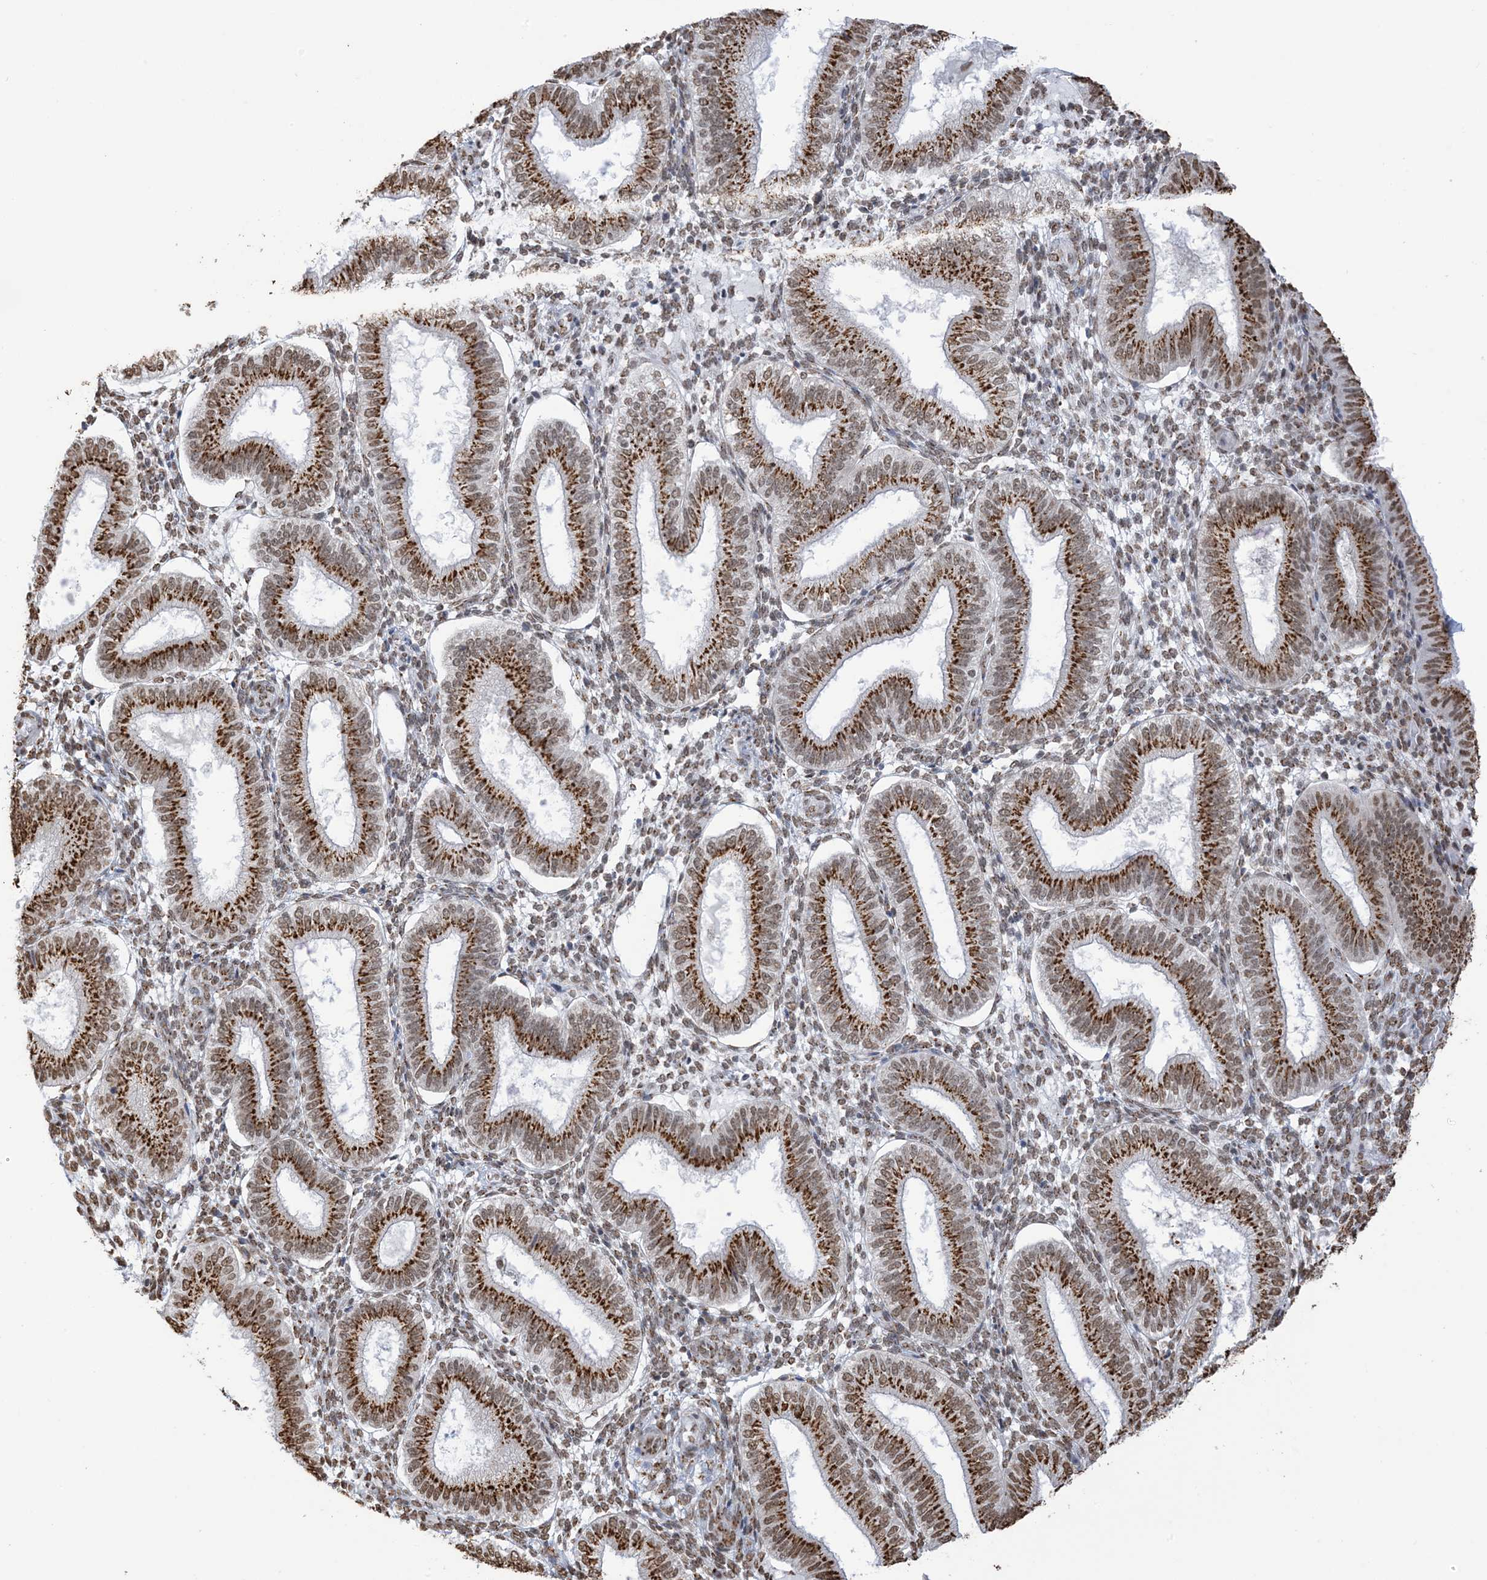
{"staining": {"intensity": "moderate", "quantity": ">75%", "location": "cytoplasmic/membranous,nuclear"}, "tissue": "endometrium", "cell_type": "Cells in endometrial stroma", "image_type": "normal", "snomed": [{"axis": "morphology", "description": "Normal tissue, NOS"}, {"axis": "topography", "description": "Endometrium"}], "caption": "Protein expression analysis of unremarkable endometrium shows moderate cytoplasmic/membranous,nuclear staining in approximately >75% of cells in endometrial stroma.", "gene": "GPR107", "patient": {"sex": "female", "age": 39}}